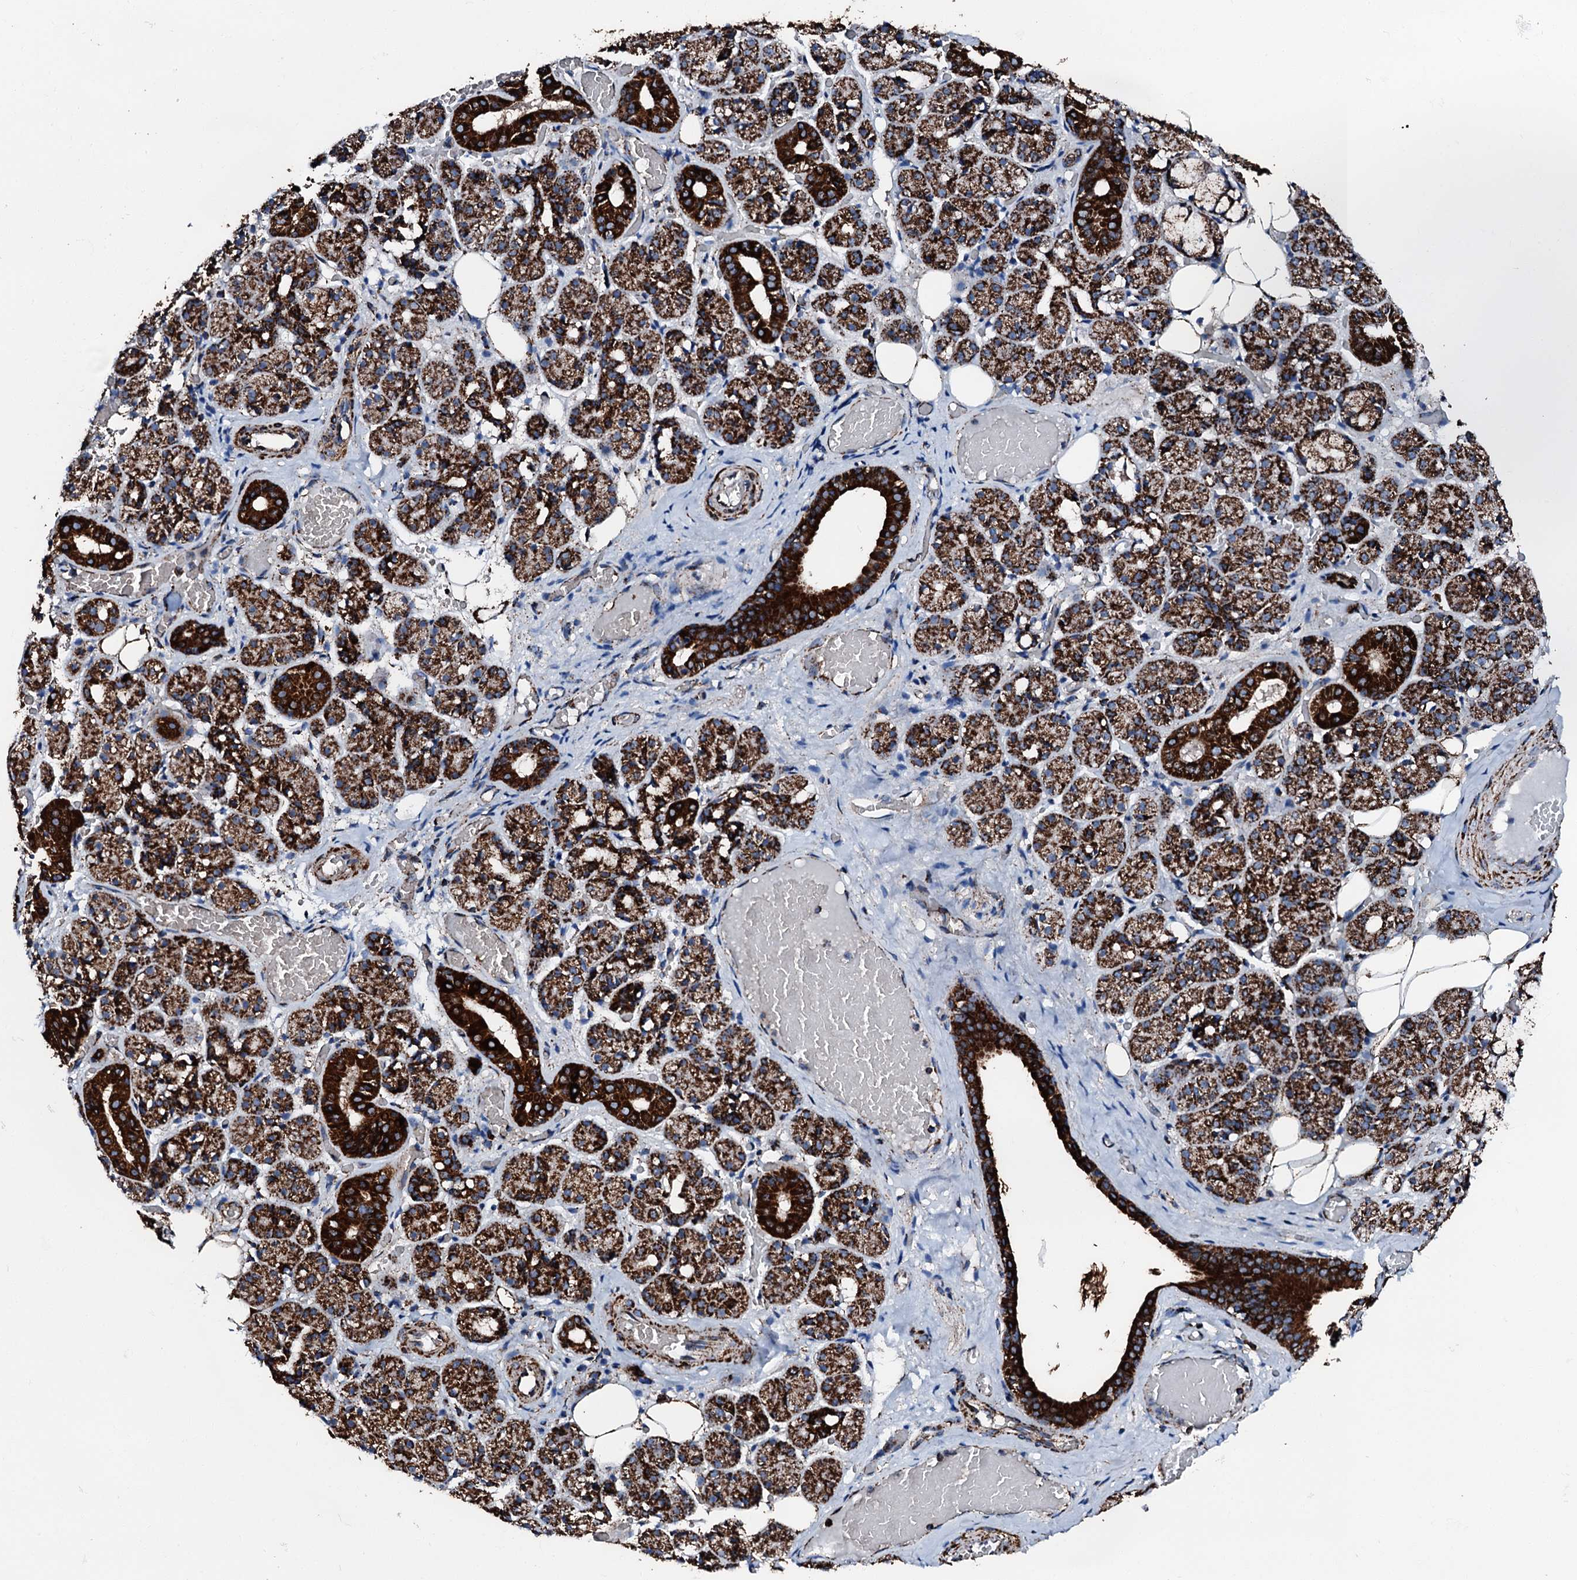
{"staining": {"intensity": "strong", "quantity": ">75%", "location": "cytoplasmic/membranous"}, "tissue": "salivary gland", "cell_type": "Glandular cells", "image_type": "normal", "snomed": [{"axis": "morphology", "description": "Normal tissue, NOS"}, {"axis": "topography", "description": "Salivary gland"}], "caption": "Protein expression analysis of unremarkable salivary gland reveals strong cytoplasmic/membranous expression in approximately >75% of glandular cells.", "gene": "HADH", "patient": {"sex": "male", "age": 63}}